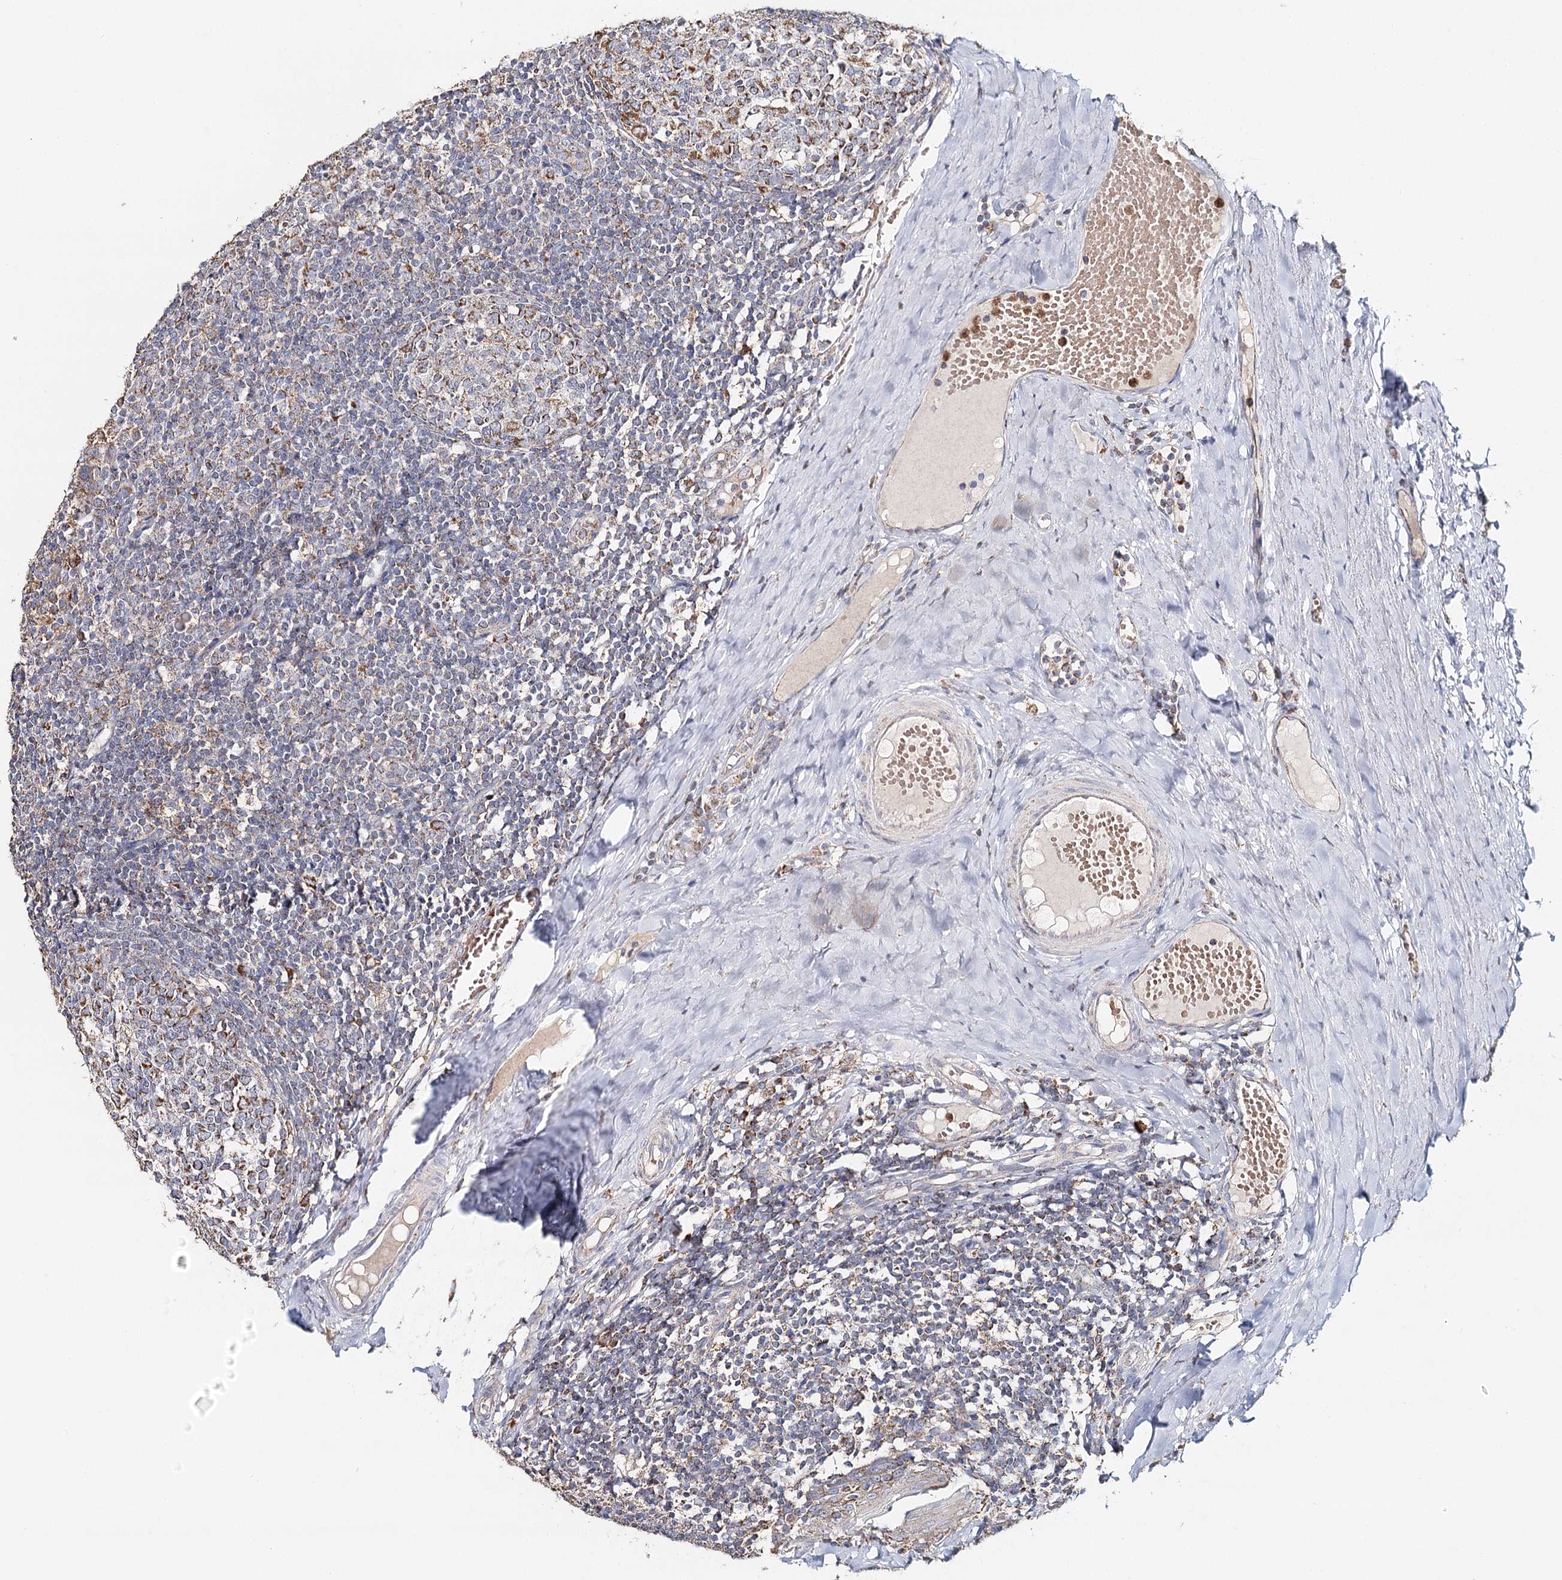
{"staining": {"intensity": "moderate", "quantity": "25%-75%", "location": "cytoplasmic/membranous"}, "tissue": "tonsil", "cell_type": "Germinal center cells", "image_type": "normal", "snomed": [{"axis": "morphology", "description": "Normal tissue, NOS"}, {"axis": "topography", "description": "Tonsil"}], "caption": "Tonsil stained for a protein (brown) reveals moderate cytoplasmic/membranous positive staining in about 25%-75% of germinal center cells.", "gene": "MMP25", "patient": {"sex": "female", "age": 19}}